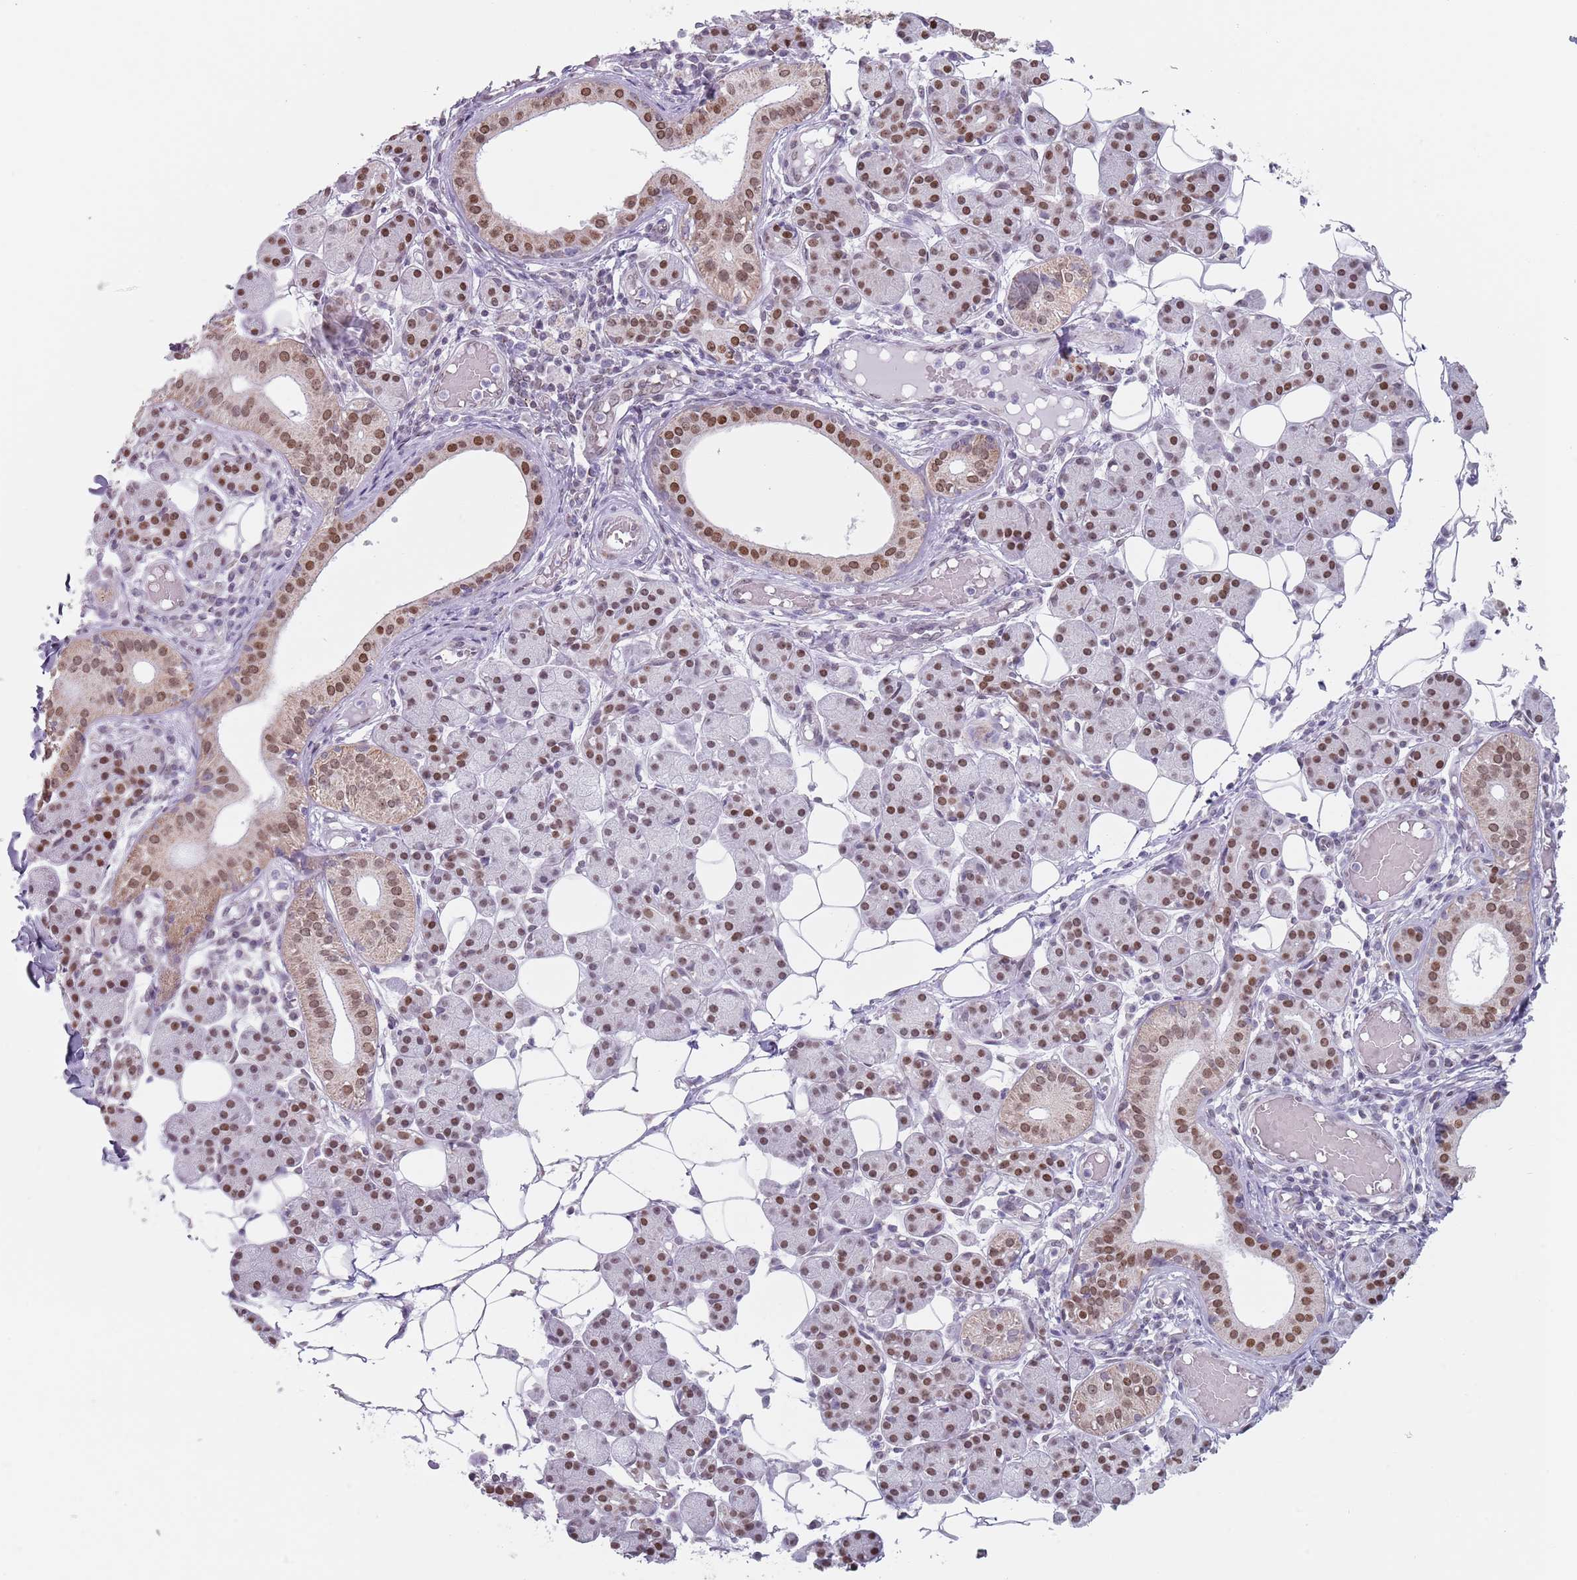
{"staining": {"intensity": "strong", "quantity": "25%-75%", "location": "nuclear"}, "tissue": "salivary gland", "cell_type": "Glandular cells", "image_type": "normal", "snomed": [{"axis": "morphology", "description": "Normal tissue, NOS"}, {"axis": "topography", "description": "Salivary gland"}], "caption": "A high amount of strong nuclear positivity is seen in about 25%-75% of glandular cells in normal salivary gland.", "gene": "MFSD12", "patient": {"sex": "female", "age": 33}}